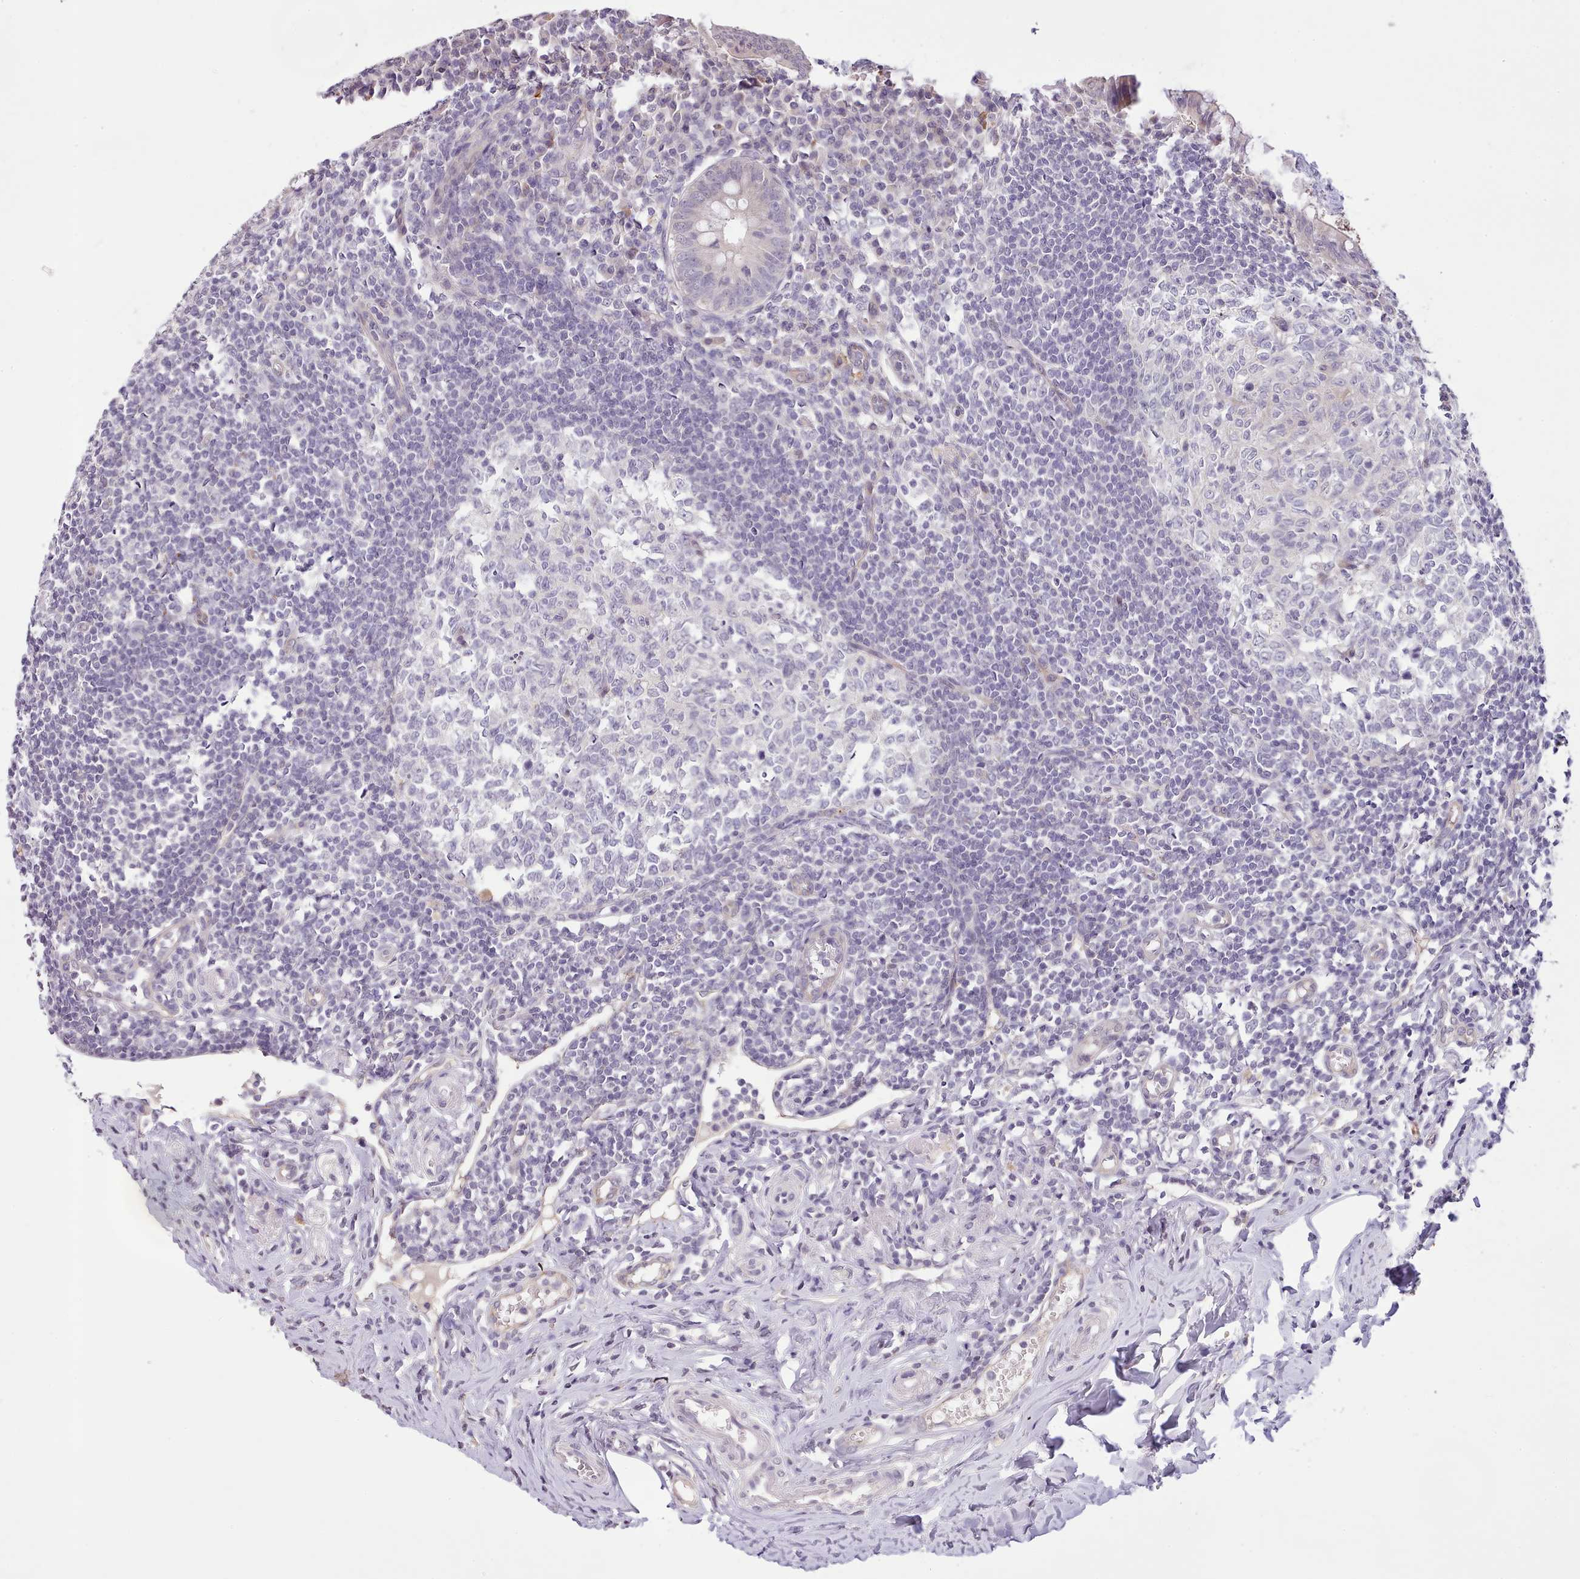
{"staining": {"intensity": "weak", "quantity": "<25%", "location": "cytoplasmic/membranous"}, "tissue": "appendix", "cell_type": "Glandular cells", "image_type": "normal", "snomed": [{"axis": "morphology", "description": "Normal tissue, NOS"}, {"axis": "topography", "description": "Appendix"}], "caption": "IHC of normal human appendix displays no positivity in glandular cells. The staining is performed using DAB brown chromogen with nuclei counter-stained in using hematoxylin.", "gene": "ZNF658", "patient": {"sex": "female", "age": 33}}